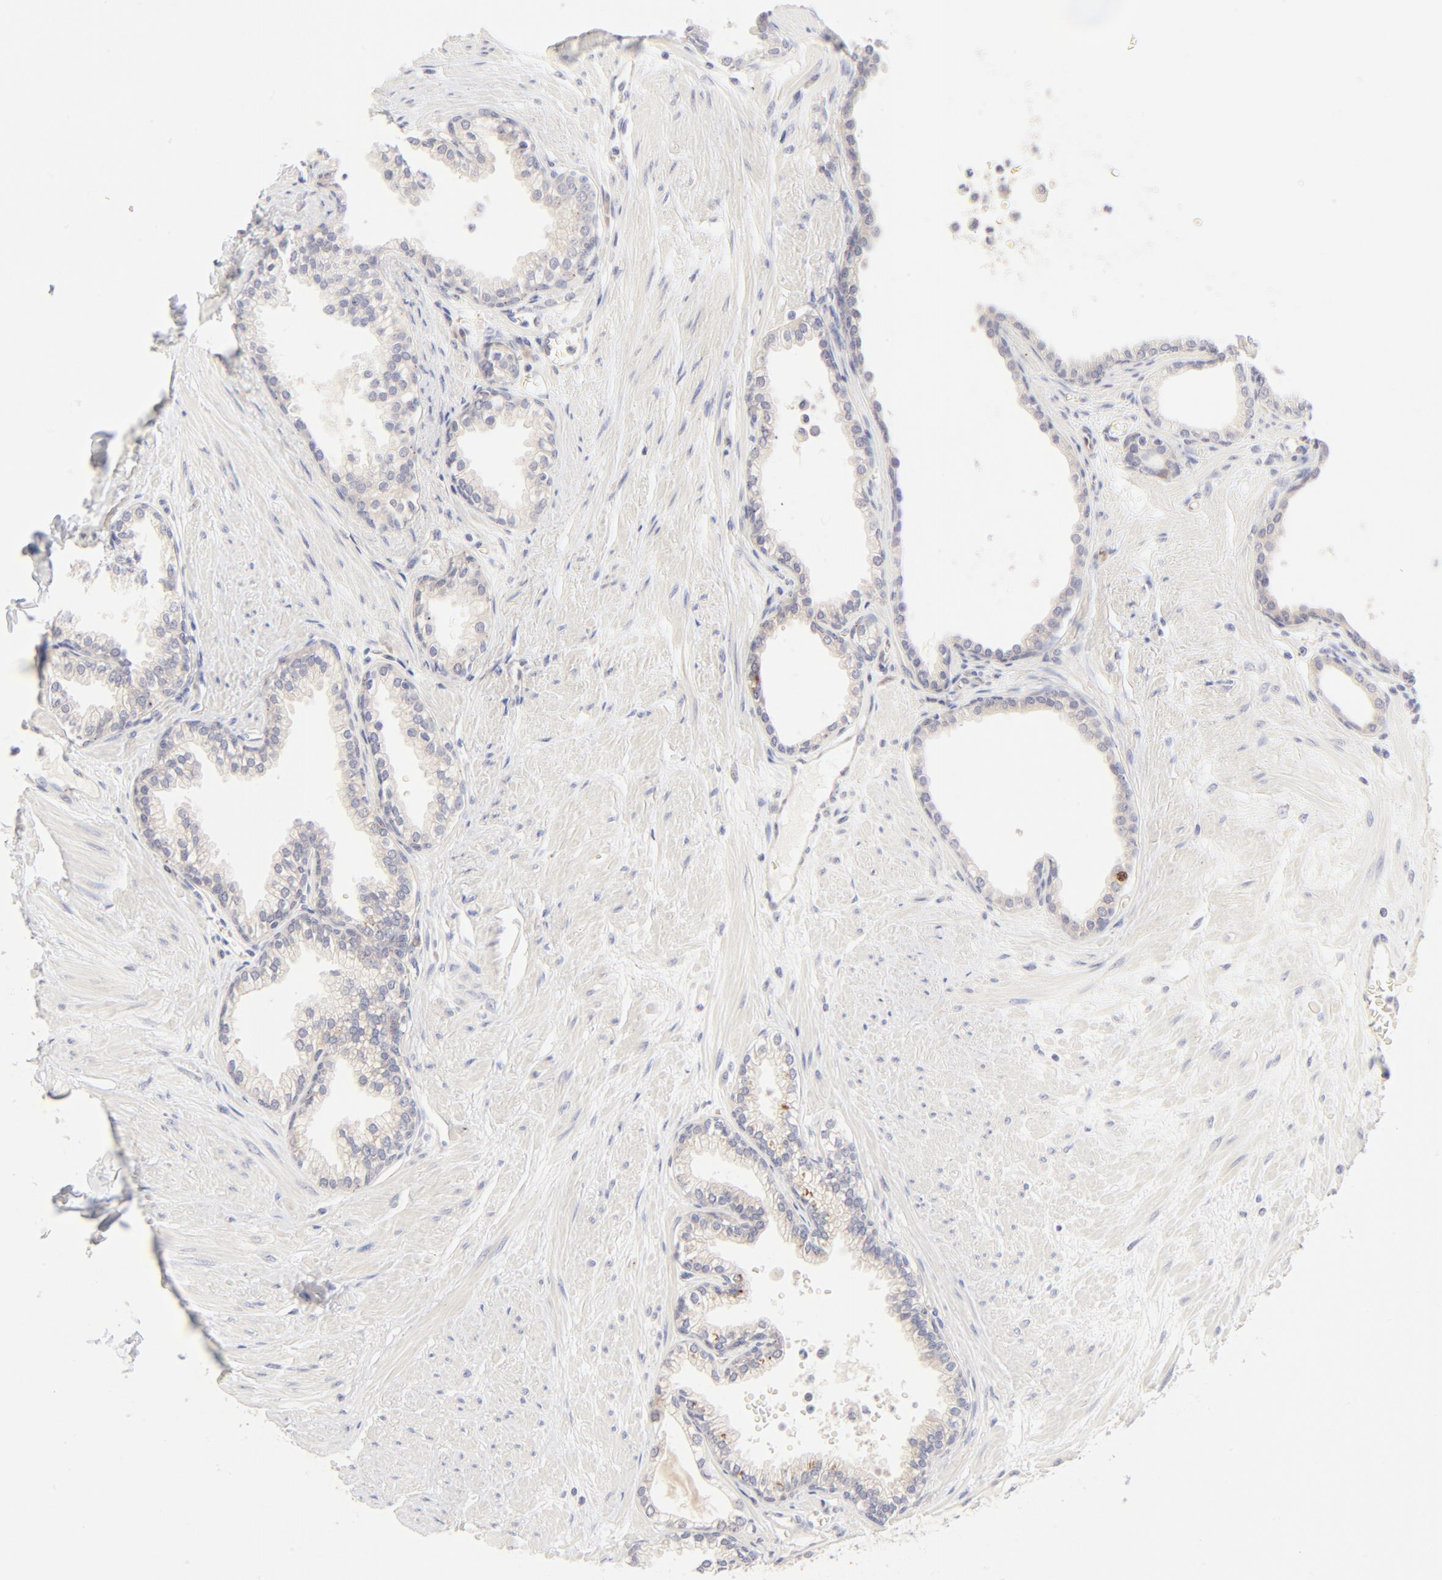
{"staining": {"intensity": "moderate", "quantity": "25%-75%", "location": "cytoplasmic/membranous"}, "tissue": "prostate", "cell_type": "Glandular cells", "image_type": "normal", "snomed": [{"axis": "morphology", "description": "Normal tissue, NOS"}, {"axis": "topography", "description": "Prostate"}], "caption": "A brown stain shows moderate cytoplasmic/membranous expression of a protein in glandular cells of normal prostate. (DAB = brown stain, brightfield microscopy at high magnification).", "gene": "NKX2", "patient": {"sex": "male", "age": 64}}